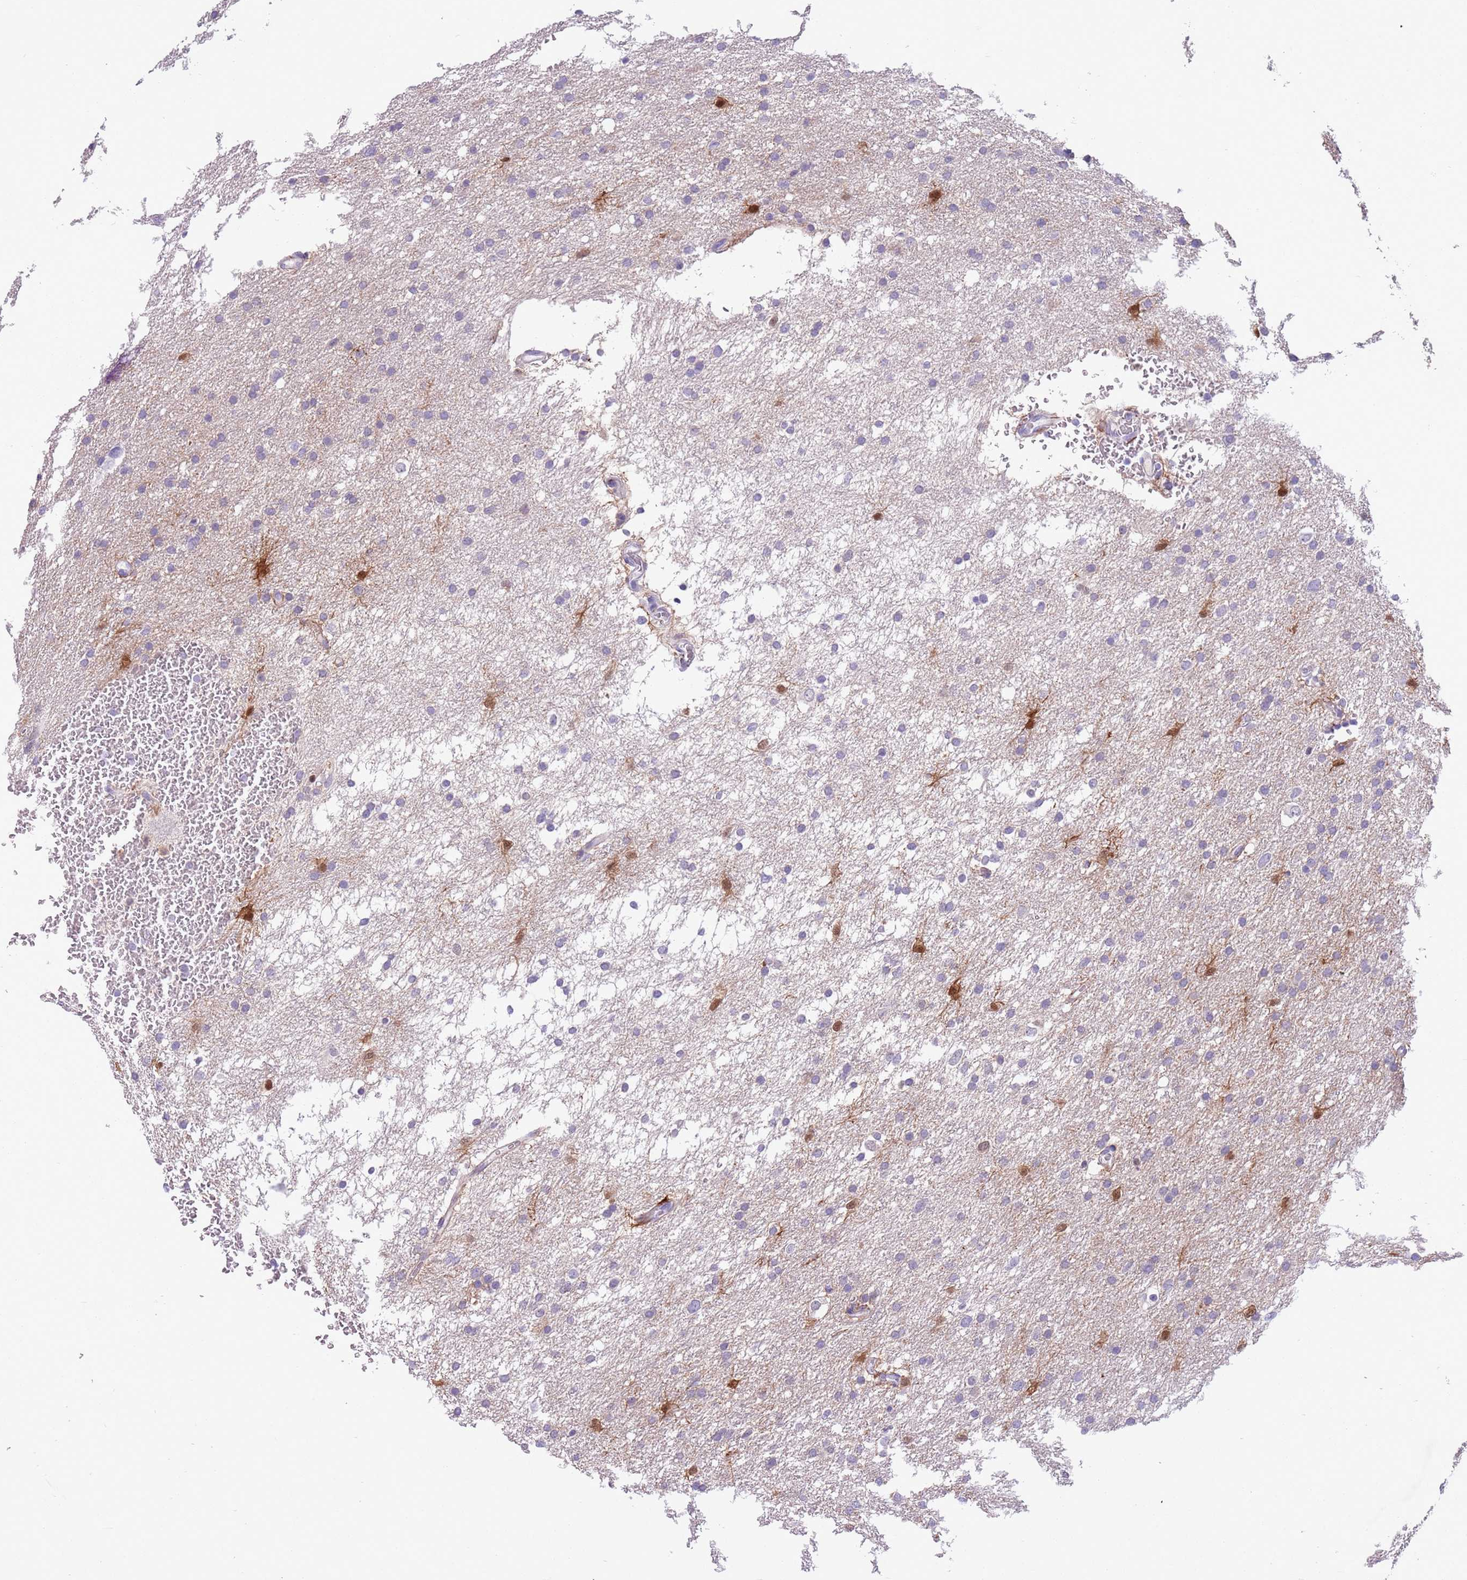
{"staining": {"intensity": "negative", "quantity": "none", "location": "none"}, "tissue": "glioma", "cell_type": "Tumor cells", "image_type": "cancer", "snomed": [{"axis": "morphology", "description": "Glioma, malignant, High grade"}, {"axis": "topography", "description": "Cerebral cortex"}], "caption": "The micrograph demonstrates no significant staining in tumor cells of glioma.", "gene": "PFKFB2", "patient": {"sex": "female", "age": 36}}